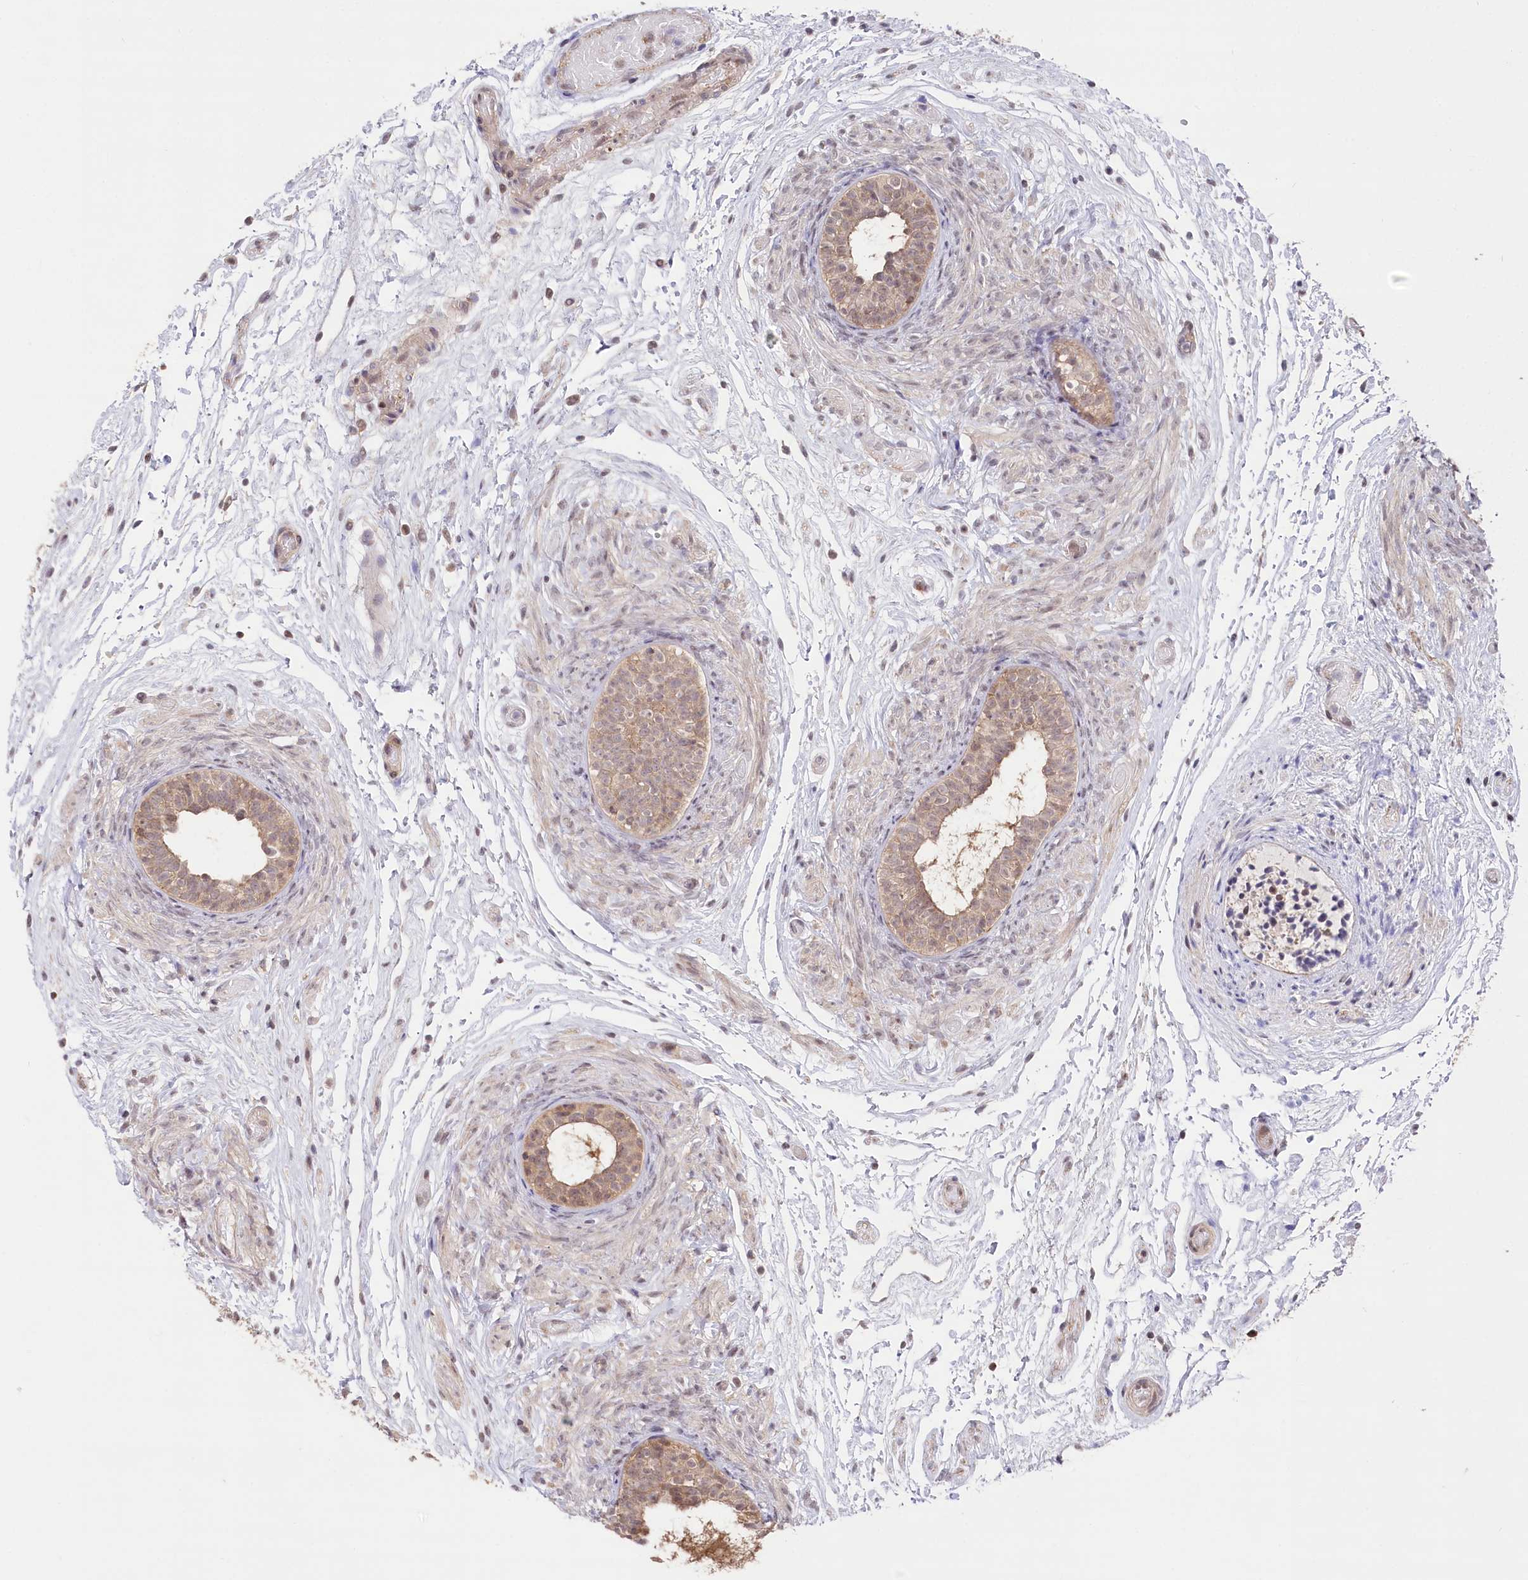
{"staining": {"intensity": "moderate", "quantity": ">75%", "location": "cytoplasmic/membranous,nuclear"}, "tissue": "epididymis", "cell_type": "Glandular cells", "image_type": "normal", "snomed": [{"axis": "morphology", "description": "Normal tissue, NOS"}, {"axis": "topography", "description": "Epididymis"}], "caption": "Immunohistochemistry (IHC) image of normal epididymis stained for a protein (brown), which shows medium levels of moderate cytoplasmic/membranous,nuclear expression in about >75% of glandular cells.", "gene": "CCSER2", "patient": {"sex": "male", "age": 5}}